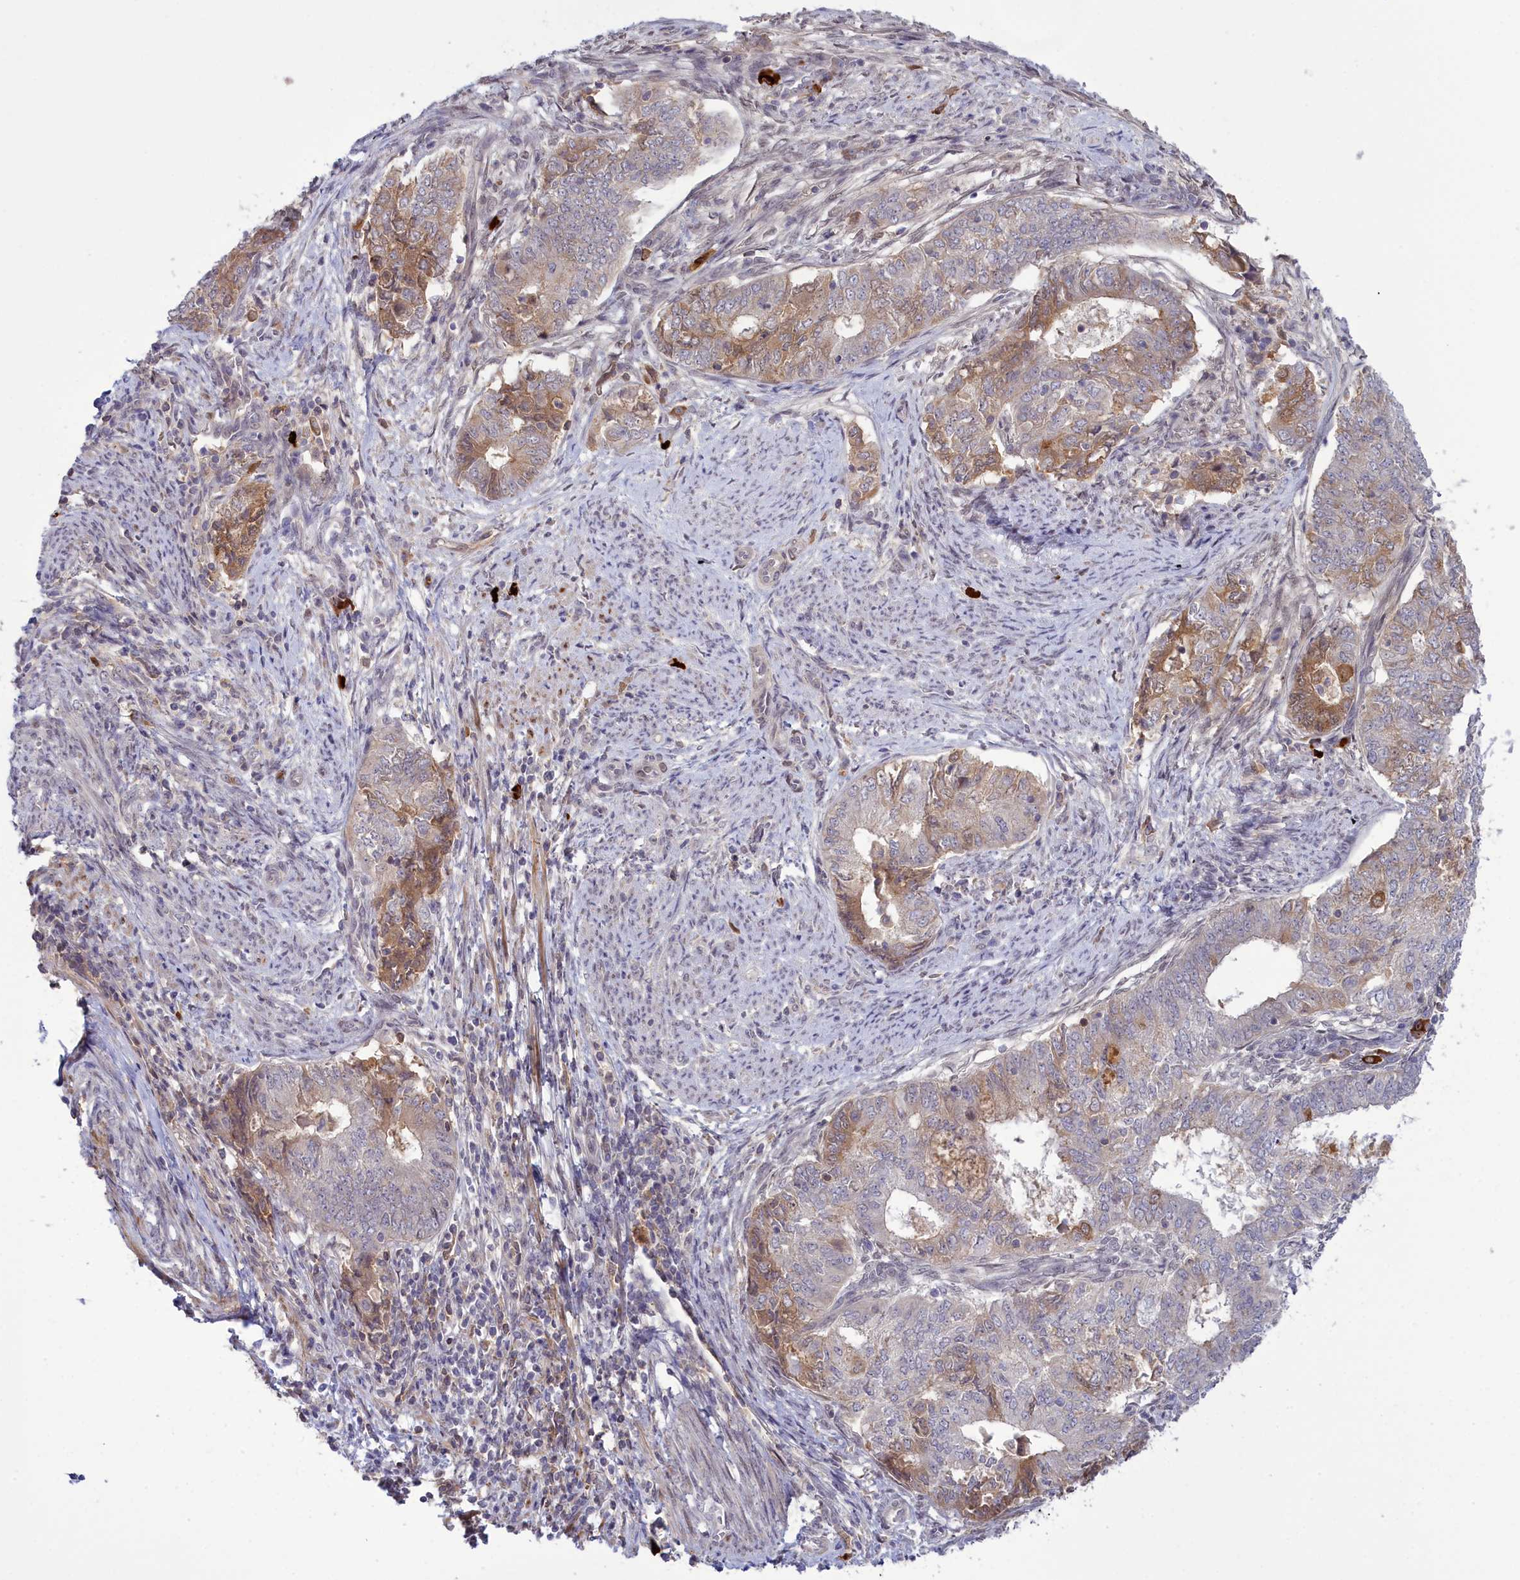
{"staining": {"intensity": "moderate", "quantity": "<25%", "location": "cytoplasmic/membranous"}, "tissue": "endometrial cancer", "cell_type": "Tumor cells", "image_type": "cancer", "snomed": [{"axis": "morphology", "description": "Adenocarcinoma, NOS"}, {"axis": "topography", "description": "Endometrium"}], "caption": "IHC of human endometrial adenocarcinoma shows low levels of moderate cytoplasmic/membranous staining in approximately <25% of tumor cells. (Brightfield microscopy of DAB IHC at high magnification).", "gene": "RRAD", "patient": {"sex": "female", "age": 62}}